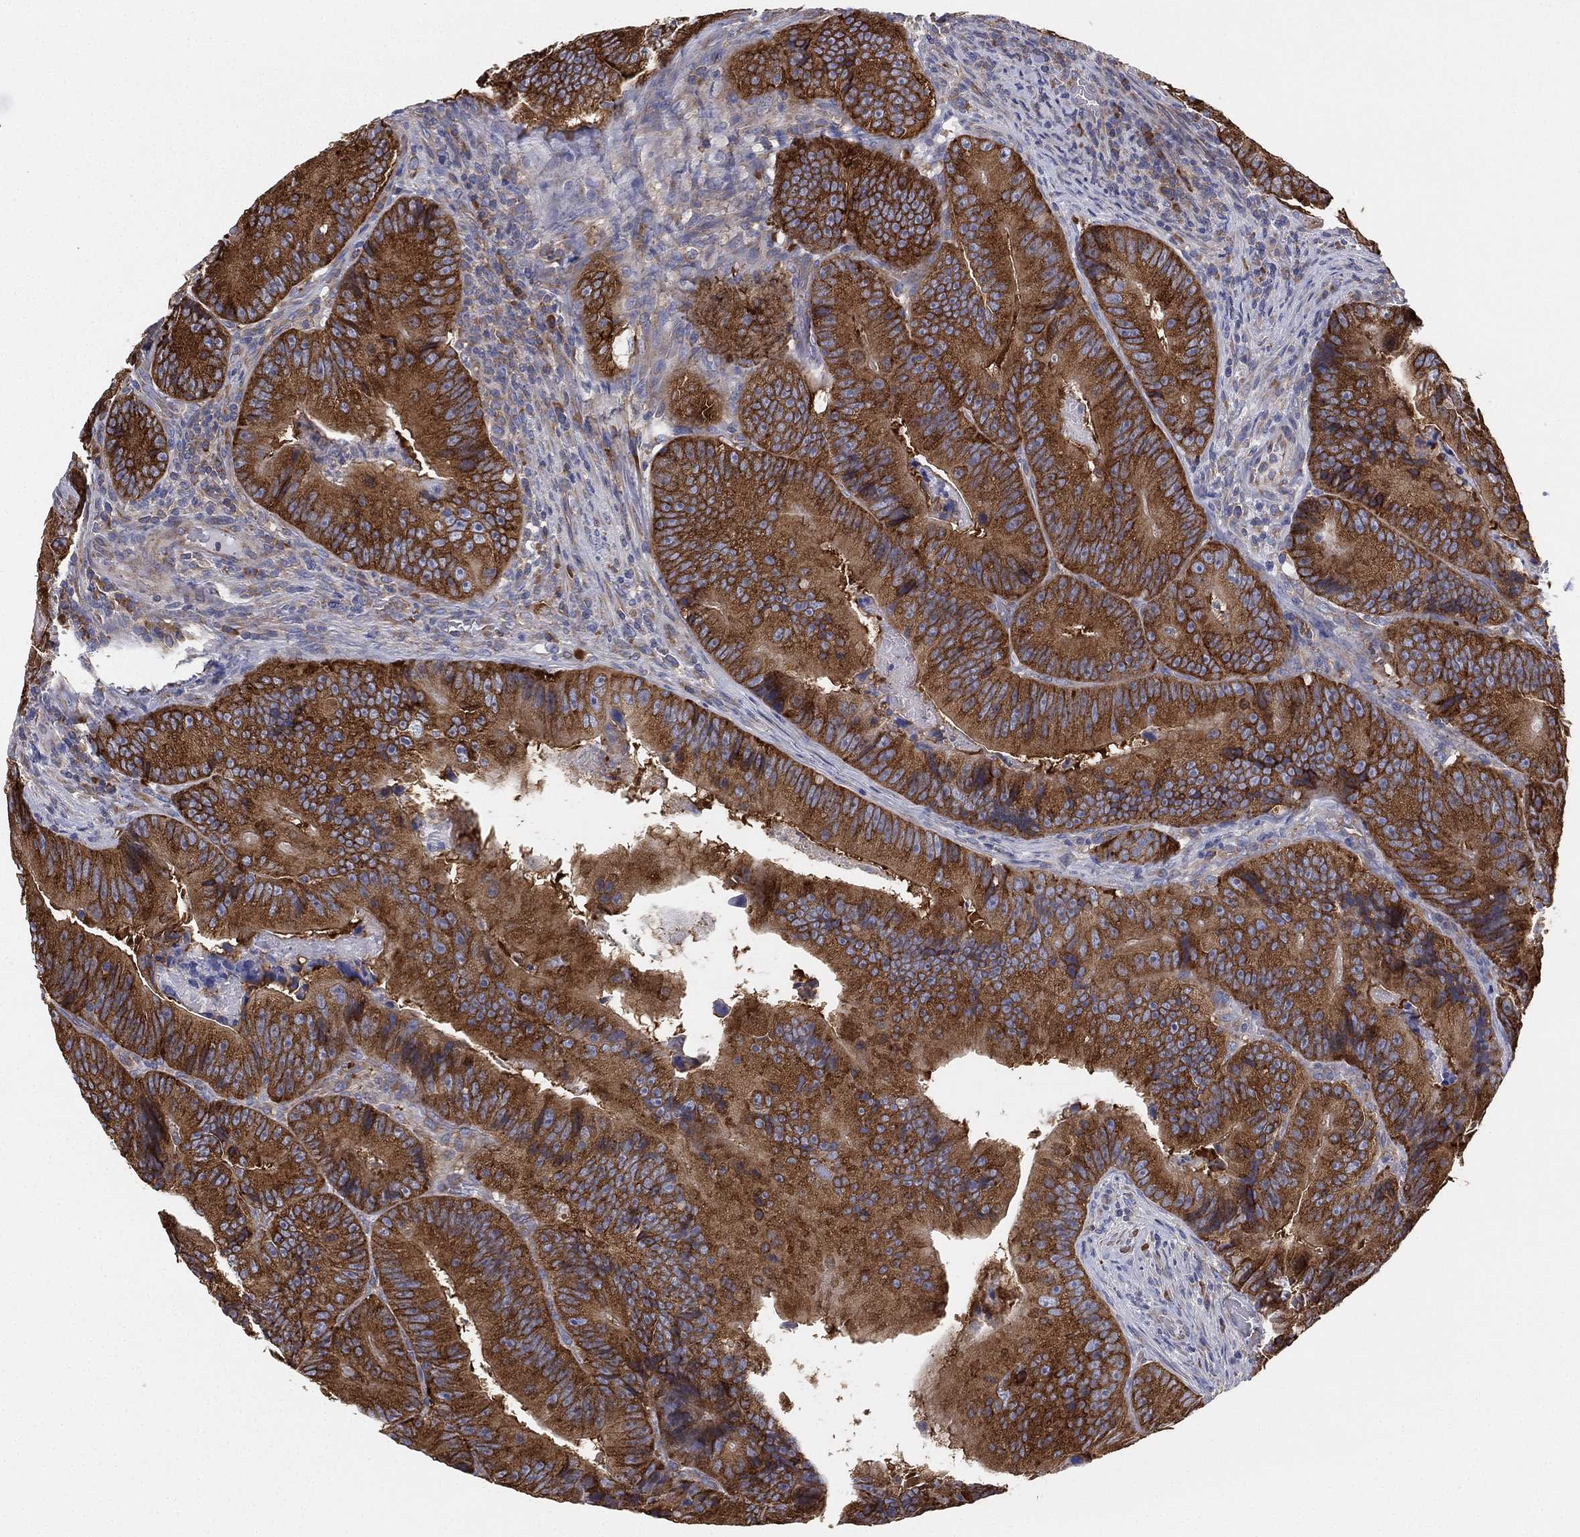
{"staining": {"intensity": "strong", "quantity": ">75%", "location": "cytoplasmic/membranous"}, "tissue": "colorectal cancer", "cell_type": "Tumor cells", "image_type": "cancer", "snomed": [{"axis": "morphology", "description": "Adenocarcinoma, NOS"}, {"axis": "topography", "description": "Colon"}], "caption": "Colorectal adenocarcinoma stained for a protein (brown) exhibits strong cytoplasmic/membranous positive positivity in approximately >75% of tumor cells.", "gene": "FARSA", "patient": {"sex": "female", "age": 86}}